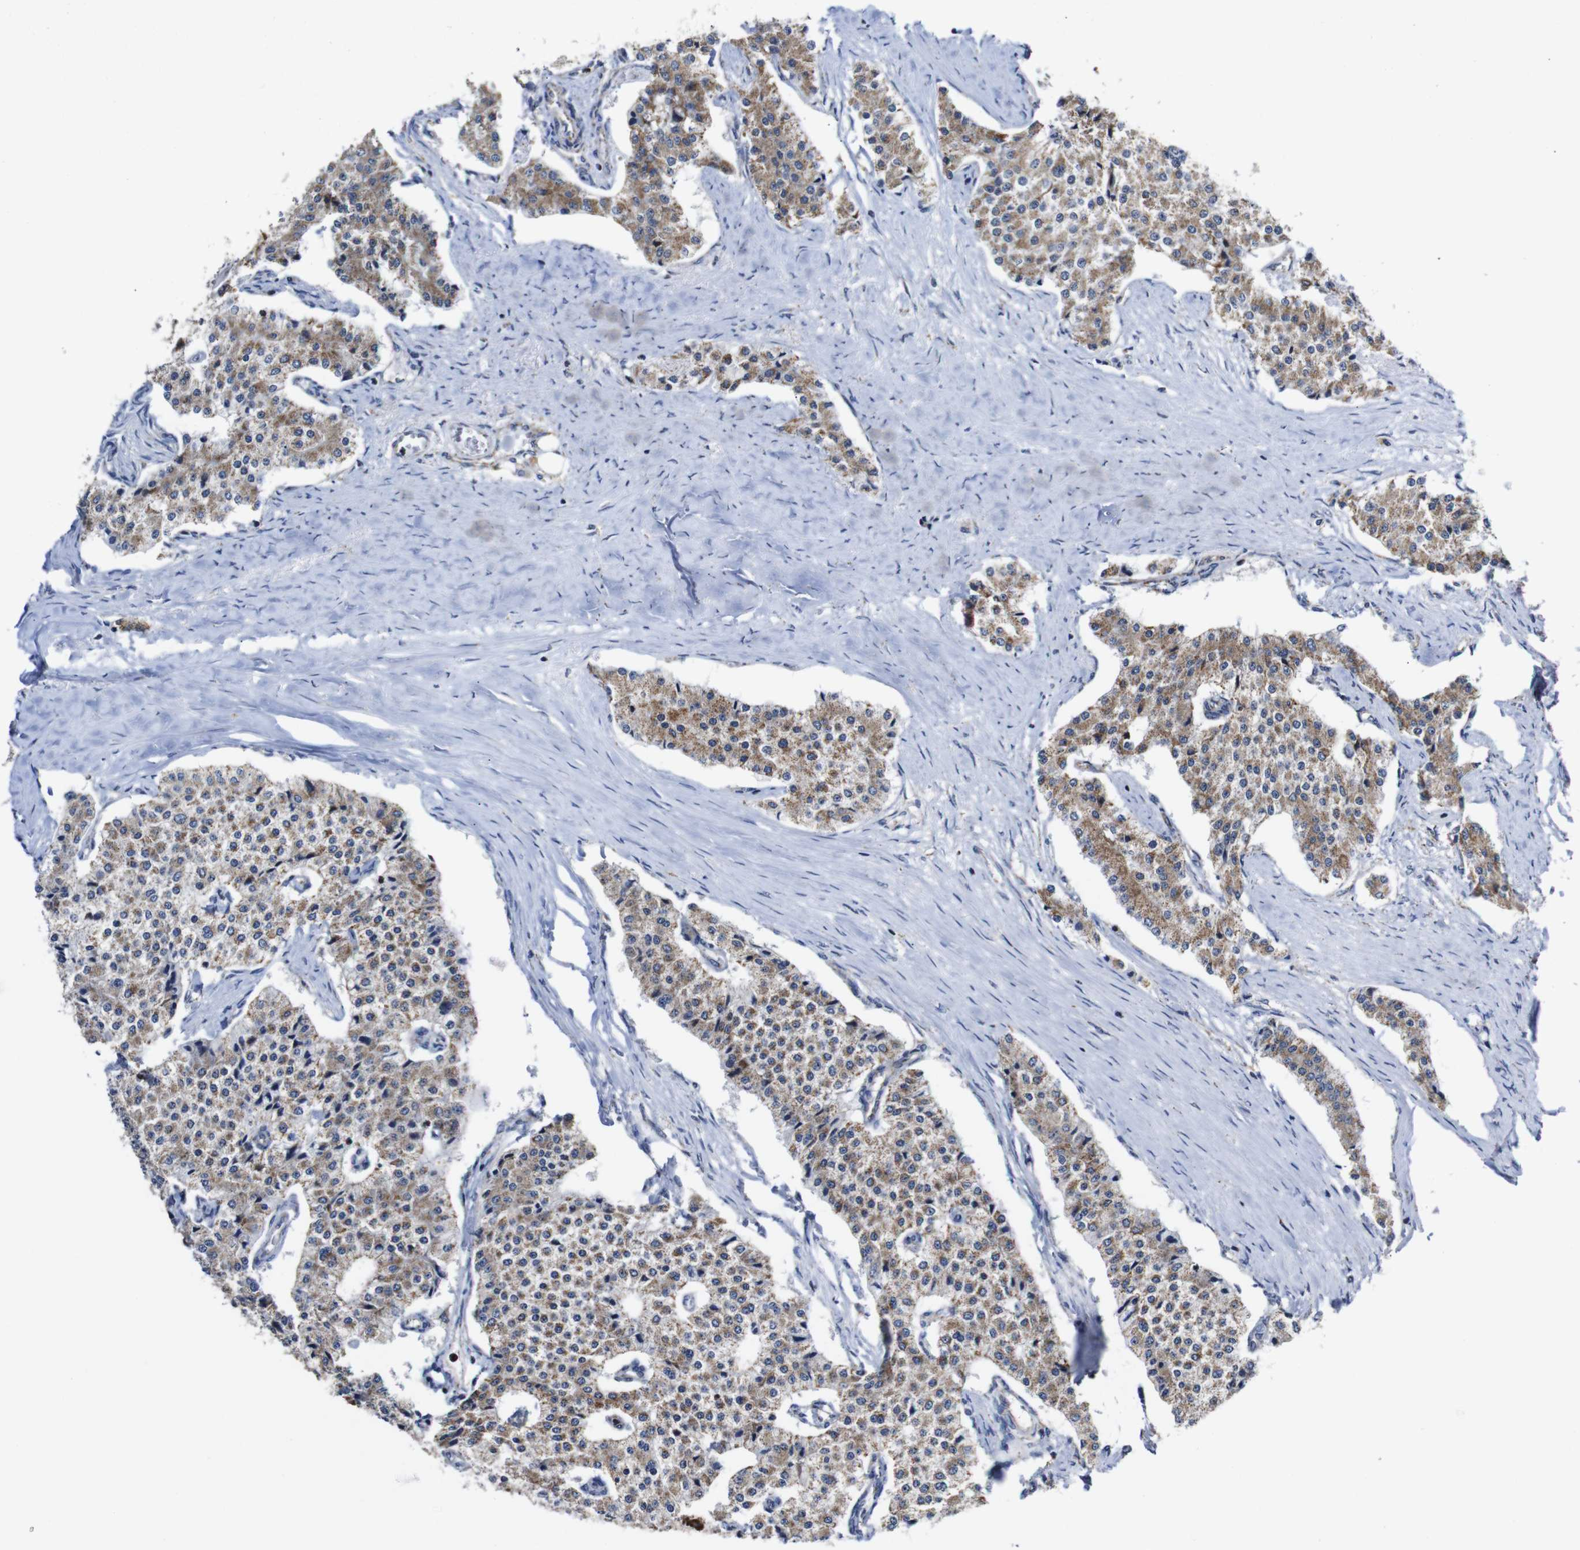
{"staining": {"intensity": "moderate", "quantity": ">75%", "location": "cytoplasmic/membranous"}, "tissue": "carcinoid", "cell_type": "Tumor cells", "image_type": "cancer", "snomed": [{"axis": "morphology", "description": "Carcinoid, malignant, NOS"}, {"axis": "topography", "description": "Colon"}], "caption": "Immunohistochemical staining of human carcinoid (malignant) demonstrates medium levels of moderate cytoplasmic/membranous staining in about >75% of tumor cells. Immunohistochemistry stains the protein of interest in brown and the nuclei are stained blue.", "gene": "C17orf80", "patient": {"sex": "female", "age": 52}}